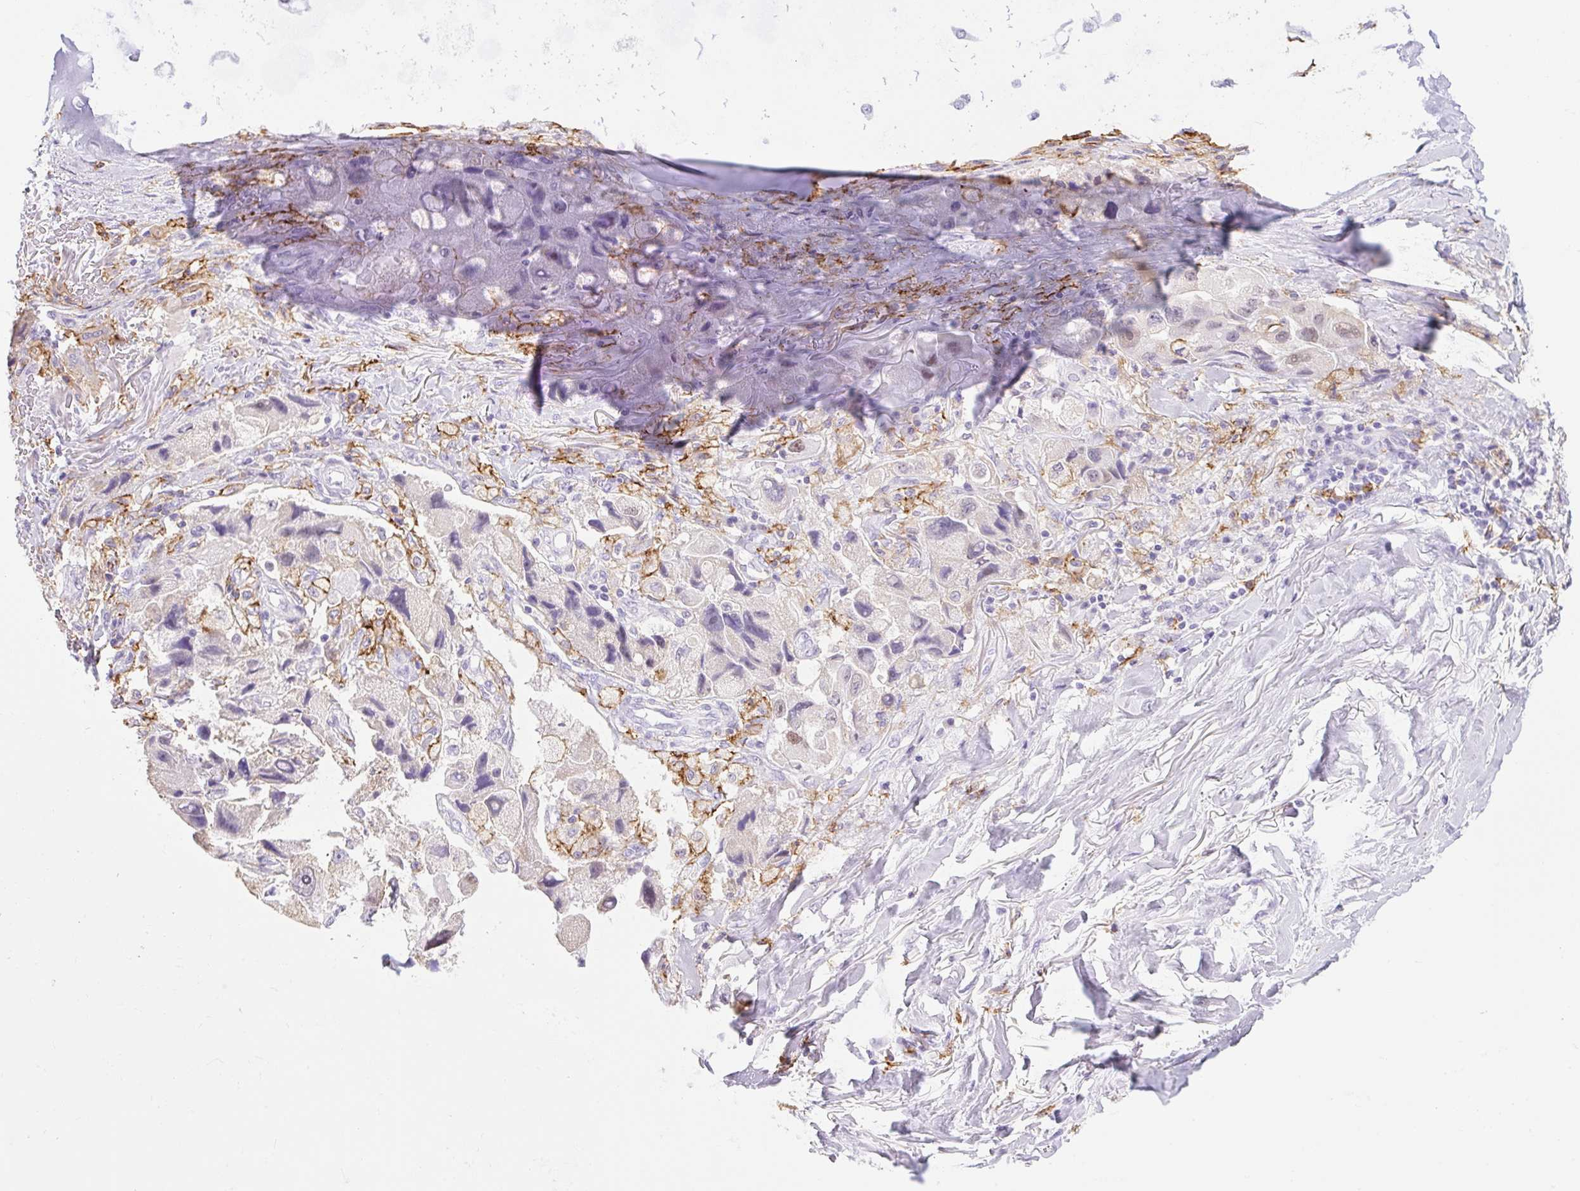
{"staining": {"intensity": "negative", "quantity": "none", "location": "none"}, "tissue": "lung cancer", "cell_type": "Tumor cells", "image_type": "cancer", "snomed": [{"axis": "morphology", "description": "Adenocarcinoma, NOS"}, {"axis": "topography", "description": "Lung"}], "caption": "The micrograph demonstrates no staining of tumor cells in lung cancer (adenocarcinoma). The staining was performed using DAB to visualize the protein expression in brown, while the nuclei were stained in blue with hematoxylin (Magnification: 20x).", "gene": "SIGLEC1", "patient": {"sex": "female", "age": 54}}